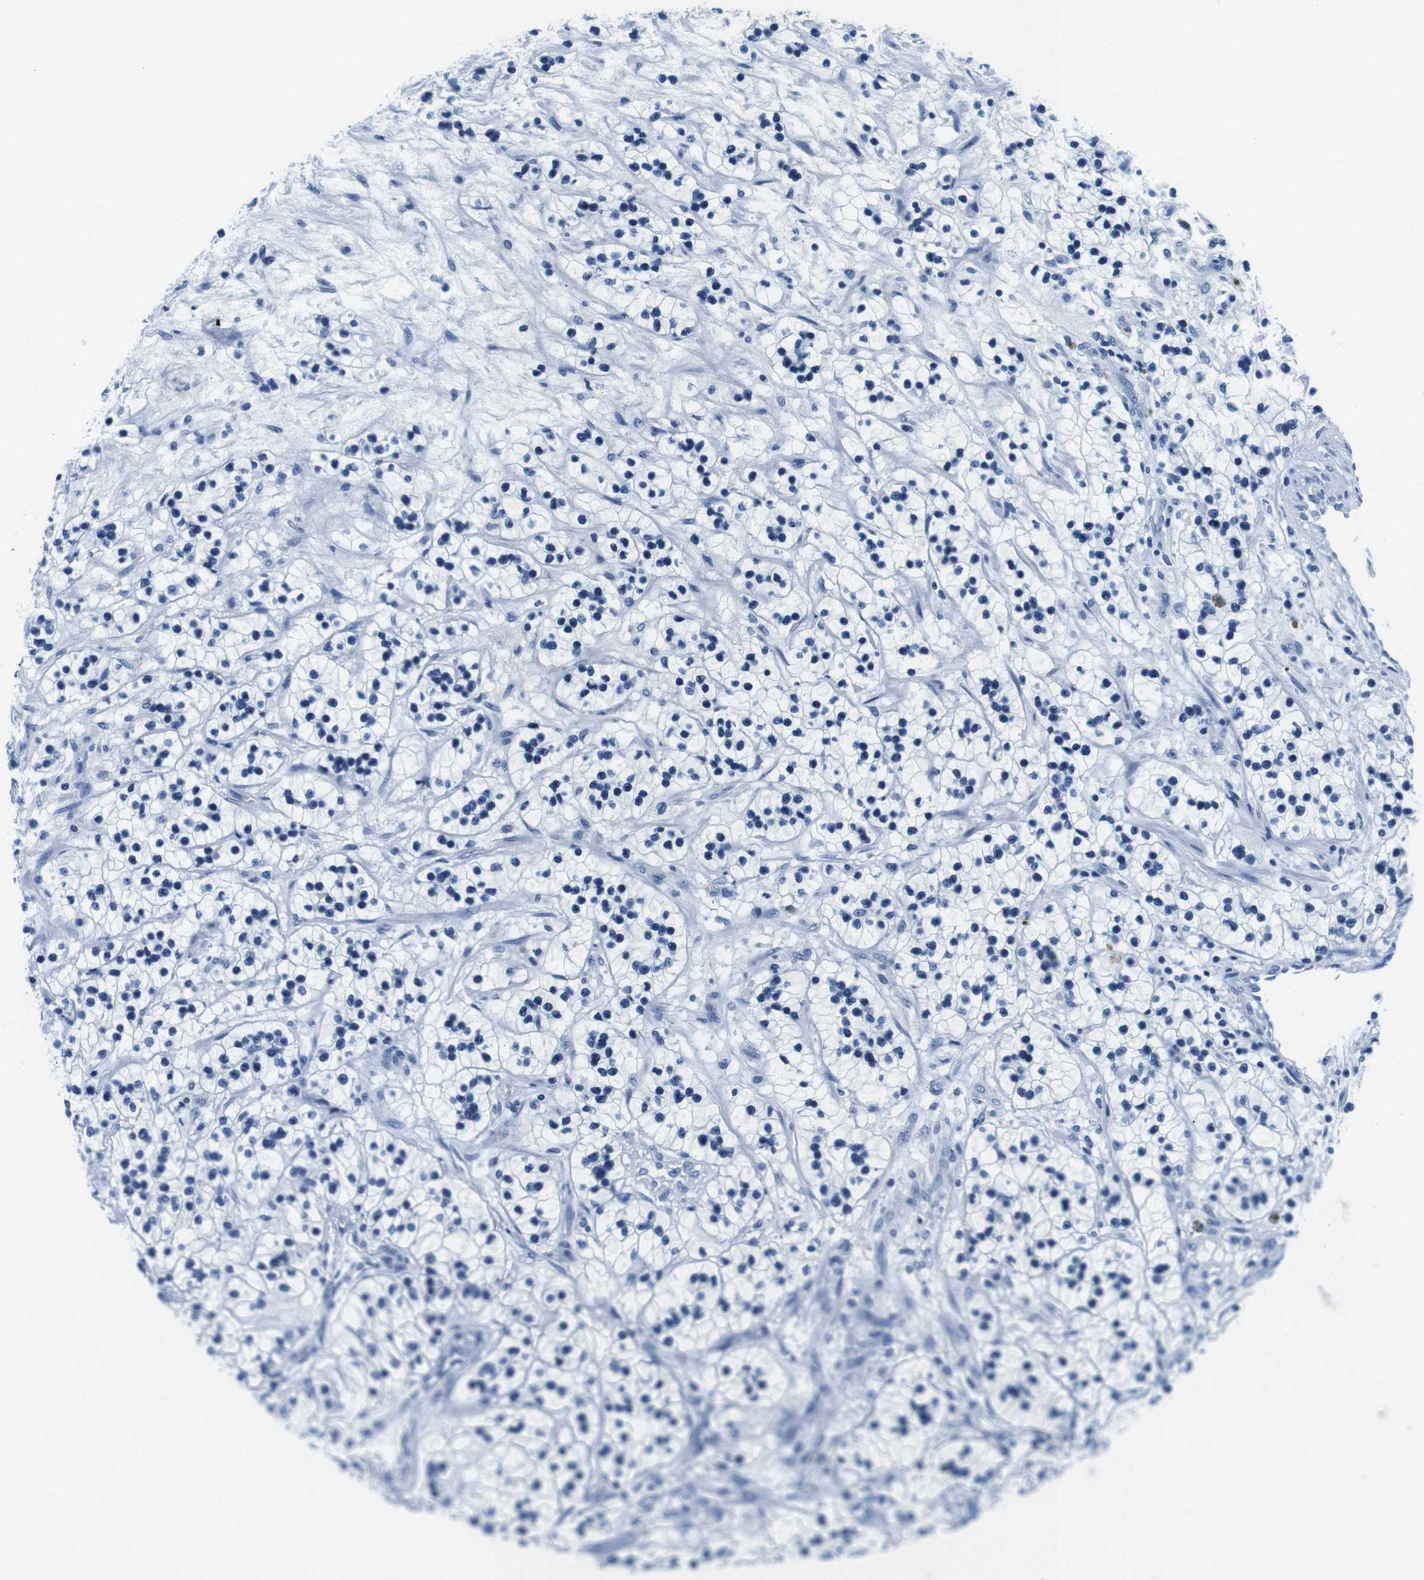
{"staining": {"intensity": "negative", "quantity": "none", "location": "none"}, "tissue": "renal cancer", "cell_type": "Tumor cells", "image_type": "cancer", "snomed": [{"axis": "morphology", "description": "Adenocarcinoma, NOS"}, {"axis": "topography", "description": "Kidney"}], "caption": "The IHC image has no significant positivity in tumor cells of renal cancer (adenocarcinoma) tissue. (DAB (3,3'-diaminobenzidine) immunohistochemistry (IHC) with hematoxylin counter stain).", "gene": "ELANE", "patient": {"sex": "female", "age": 57}}